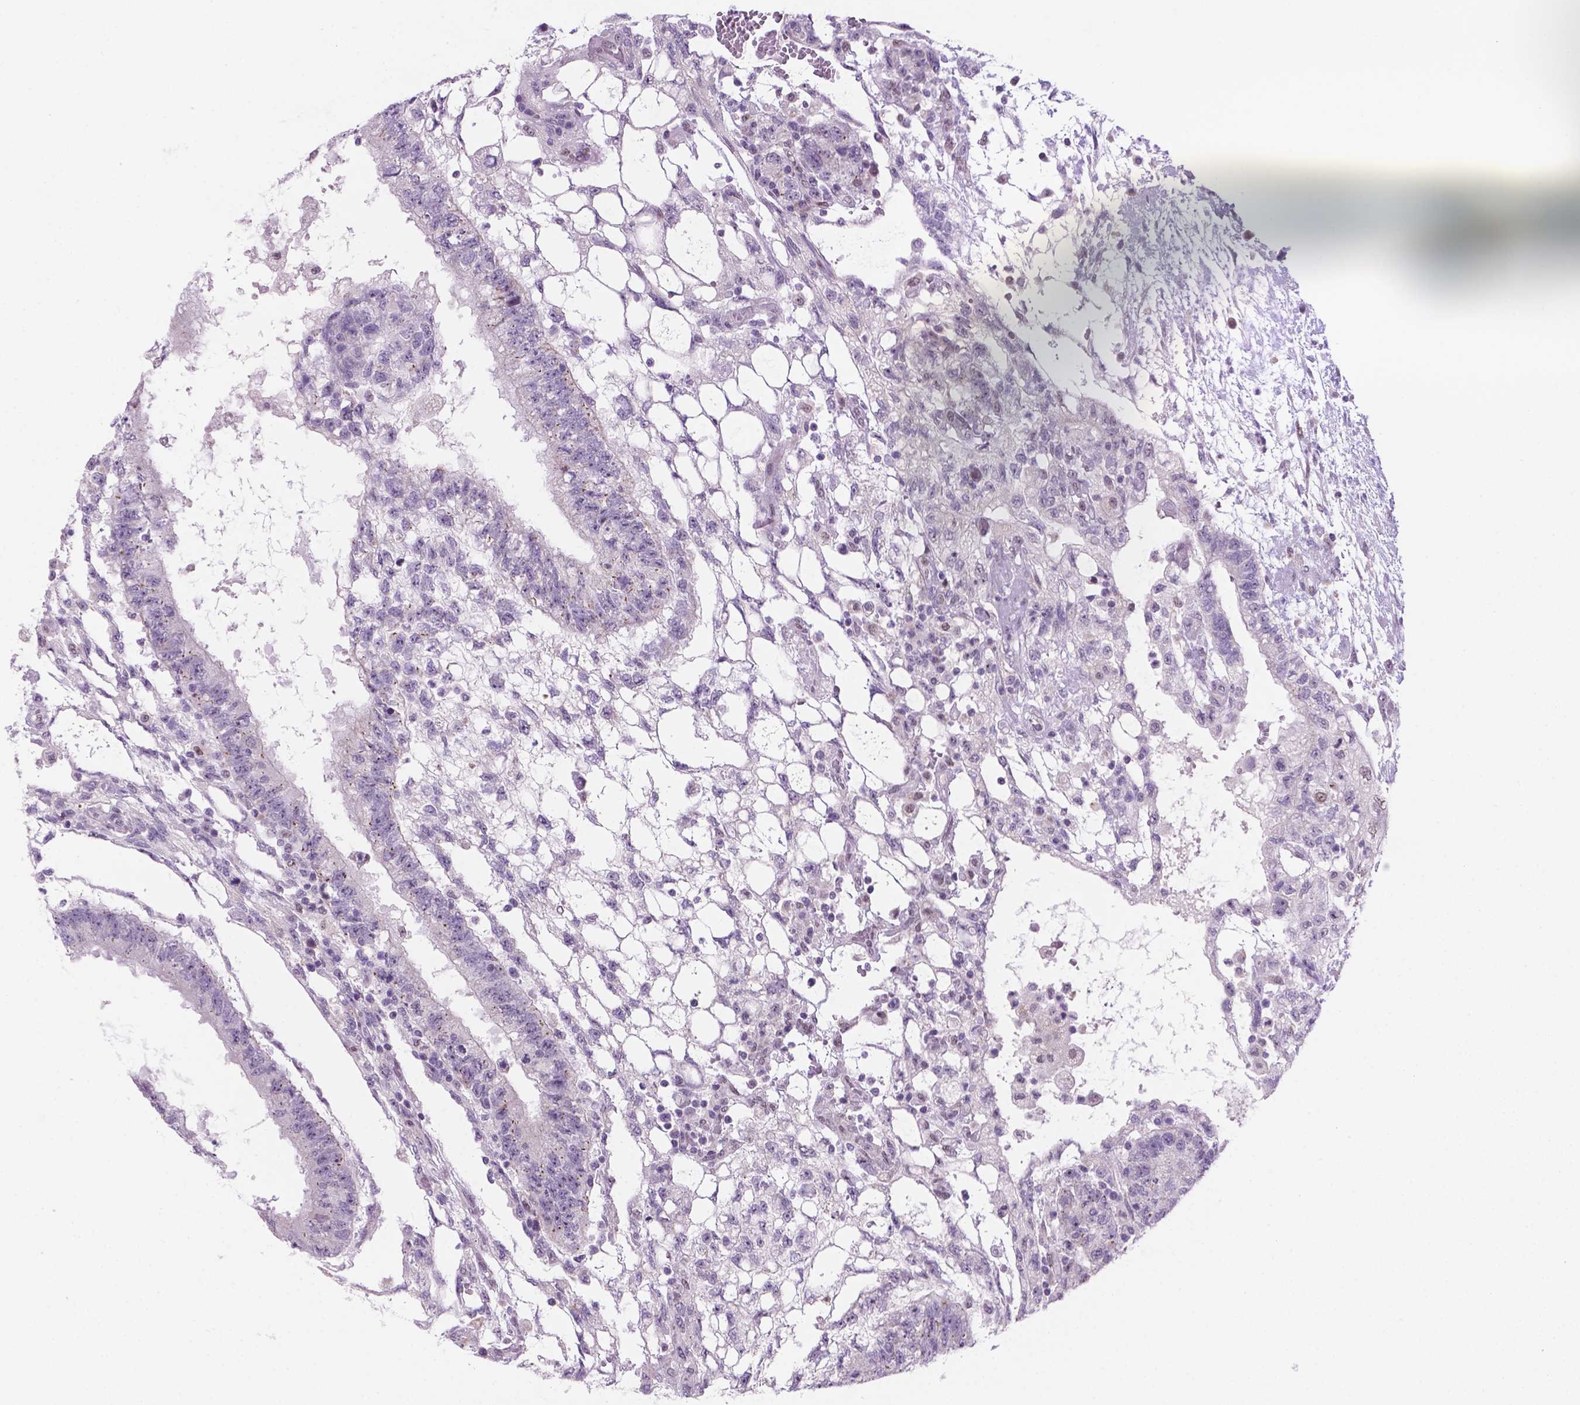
{"staining": {"intensity": "negative", "quantity": "none", "location": "none"}, "tissue": "testis cancer", "cell_type": "Tumor cells", "image_type": "cancer", "snomed": [{"axis": "morphology", "description": "Carcinoma, Embryonal, NOS"}, {"axis": "topography", "description": "Testis"}], "caption": "The micrograph demonstrates no significant positivity in tumor cells of testis cancer.", "gene": "C18orf21", "patient": {"sex": "male", "age": 32}}